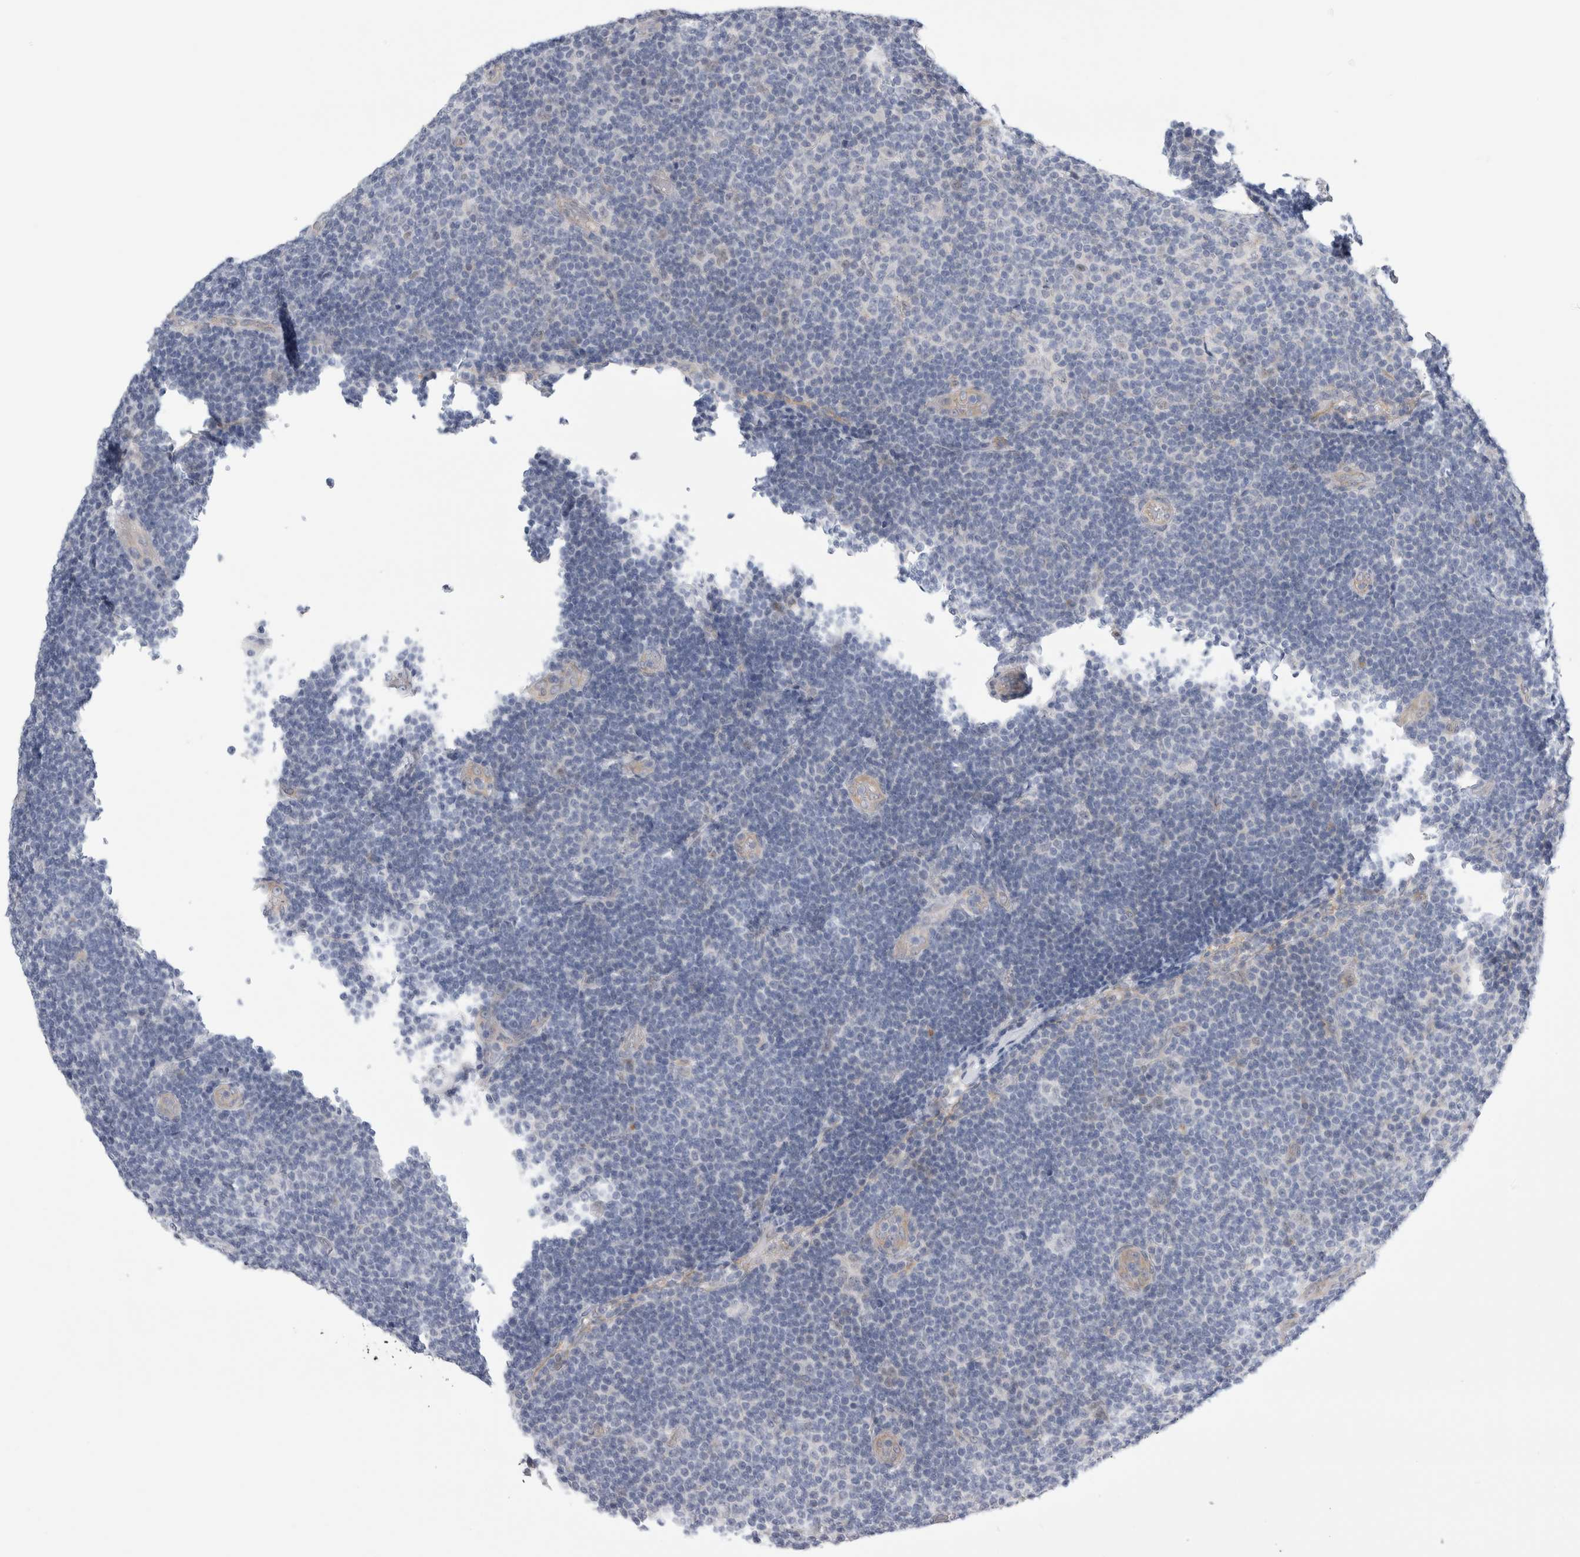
{"staining": {"intensity": "negative", "quantity": "none", "location": "none"}, "tissue": "lymphoma", "cell_type": "Tumor cells", "image_type": "cancer", "snomed": [{"axis": "morphology", "description": "Malignant lymphoma, non-Hodgkin's type, Low grade"}, {"axis": "topography", "description": "Lymph node"}], "caption": "Histopathology image shows no protein positivity in tumor cells of low-grade malignant lymphoma, non-Hodgkin's type tissue.", "gene": "TAFA5", "patient": {"sex": "male", "age": 83}}